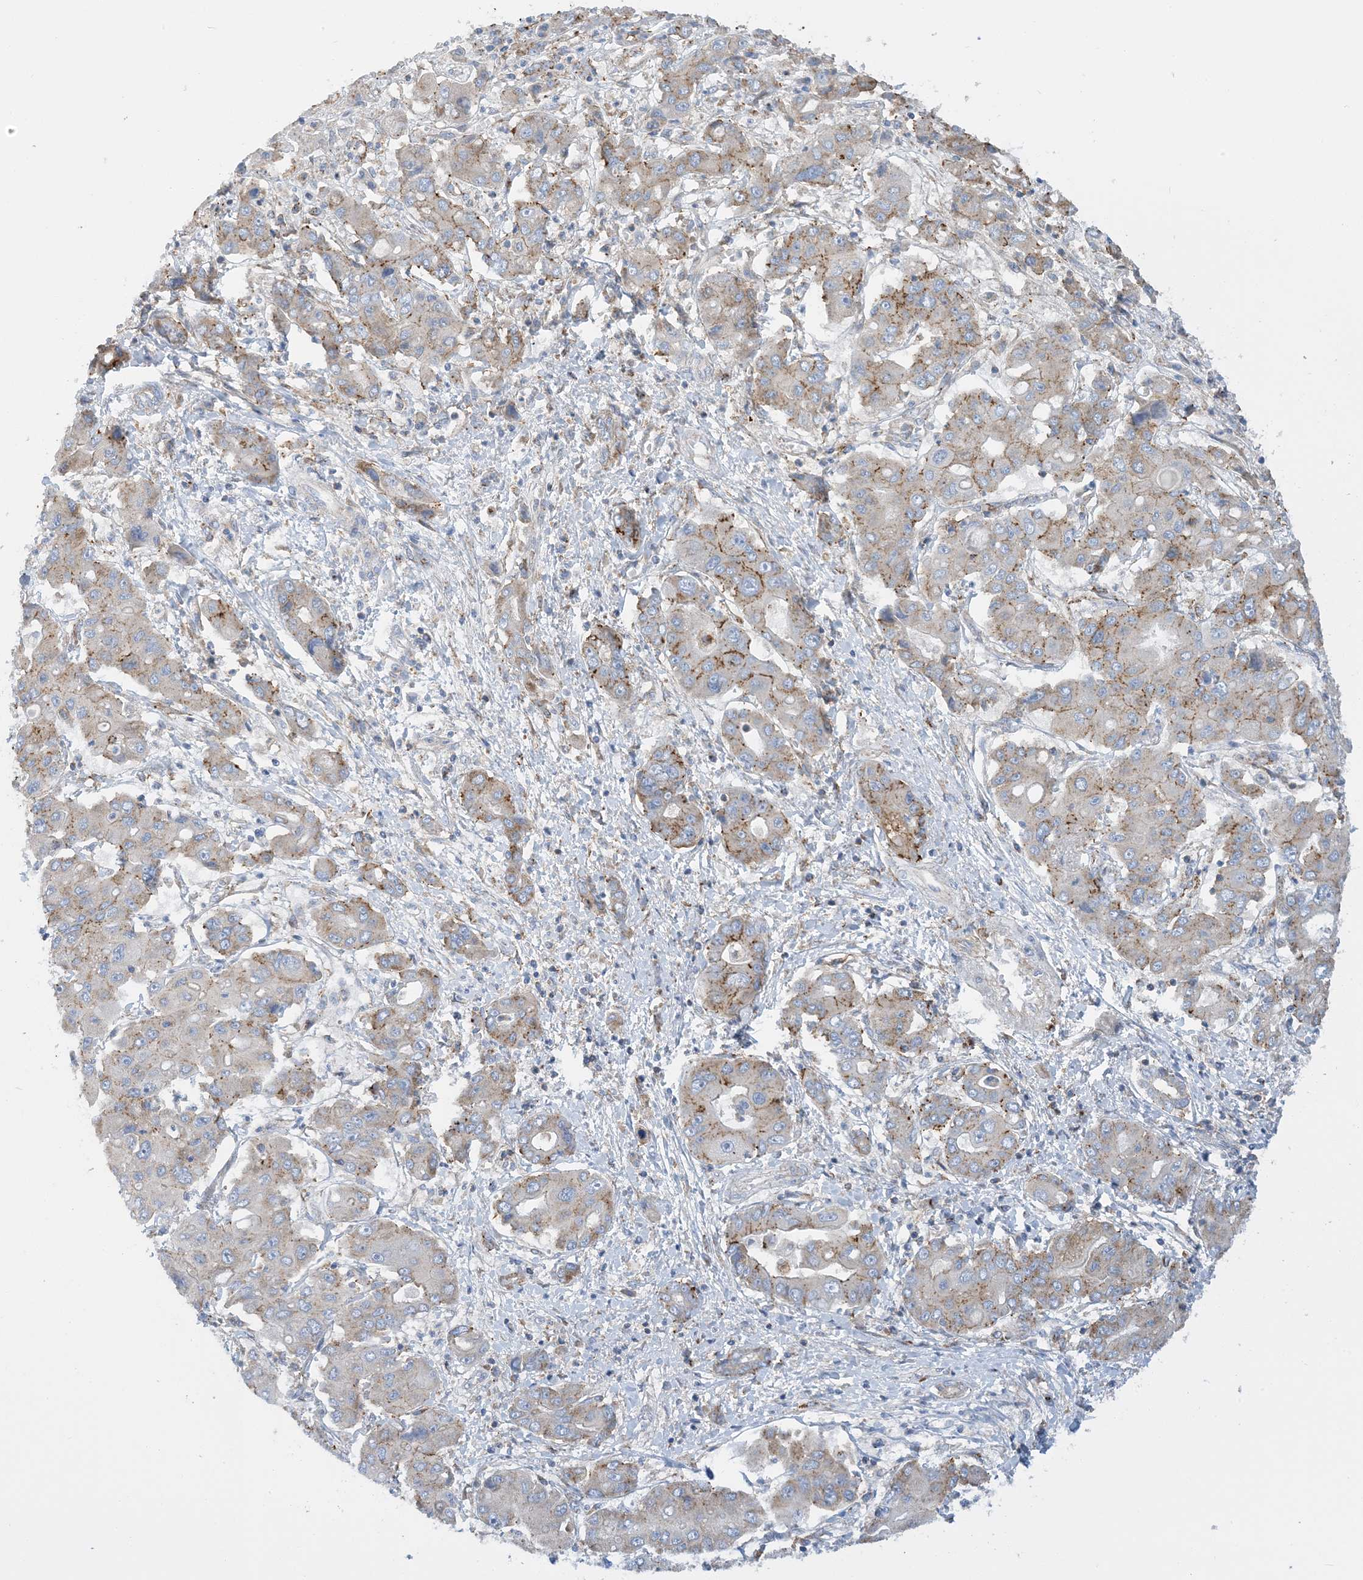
{"staining": {"intensity": "weak", "quantity": "25%-75%", "location": "cytoplasmic/membranous"}, "tissue": "liver cancer", "cell_type": "Tumor cells", "image_type": "cancer", "snomed": [{"axis": "morphology", "description": "Cholangiocarcinoma"}, {"axis": "topography", "description": "Liver"}], "caption": "Liver cancer stained with a brown dye shows weak cytoplasmic/membranous positive expression in approximately 25%-75% of tumor cells.", "gene": "CALHM5", "patient": {"sex": "male", "age": 67}}